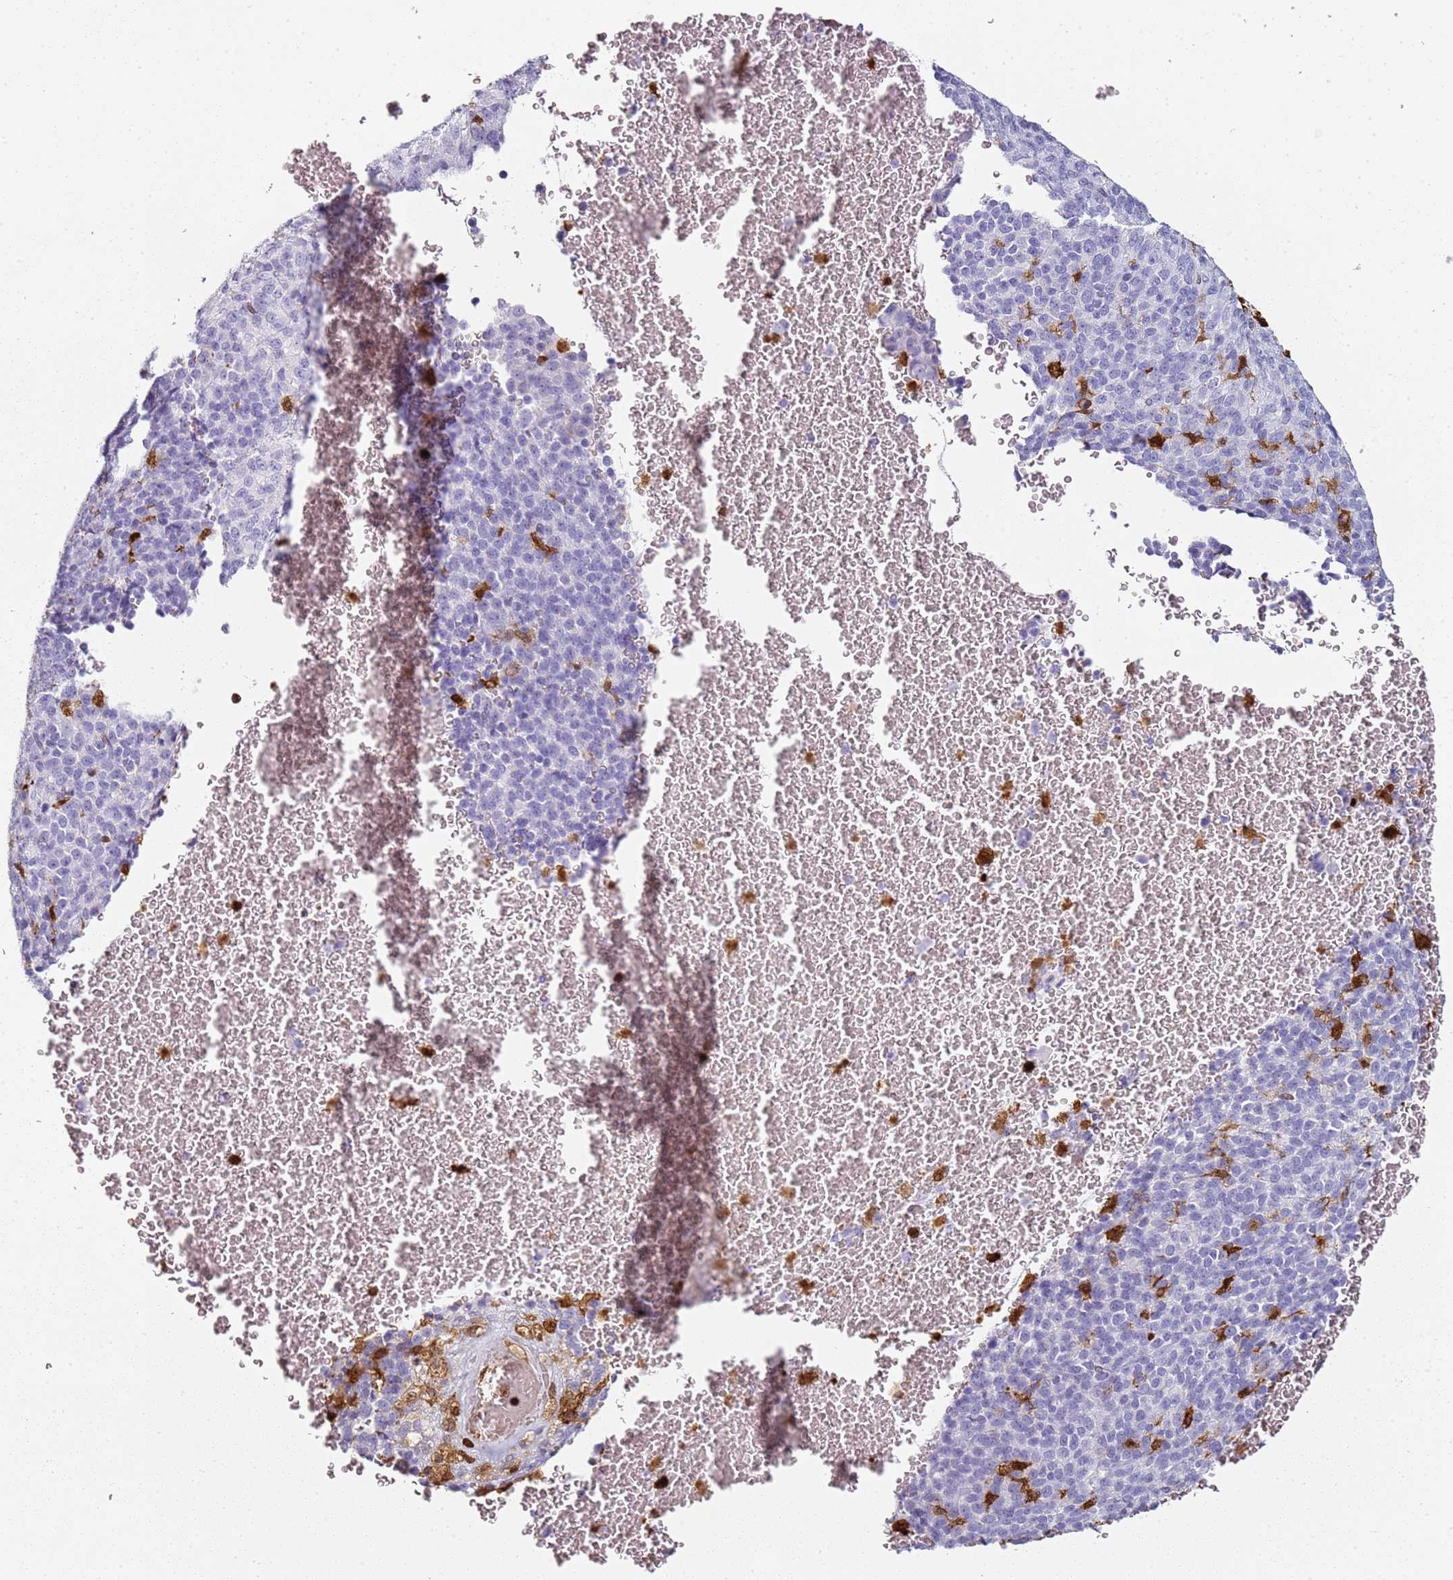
{"staining": {"intensity": "negative", "quantity": "none", "location": "none"}, "tissue": "melanoma", "cell_type": "Tumor cells", "image_type": "cancer", "snomed": [{"axis": "morphology", "description": "Malignant melanoma, Metastatic site"}, {"axis": "topography", "description": "Brain"}], "caption": "This image is of melanoma stained with immunohistochemistry to label a protein in brown with the nuclei are counter-stained blue. There is no staining in tumor cells.", "gene": "S100A4", "patient": {"sex": "female", "age": 56}}